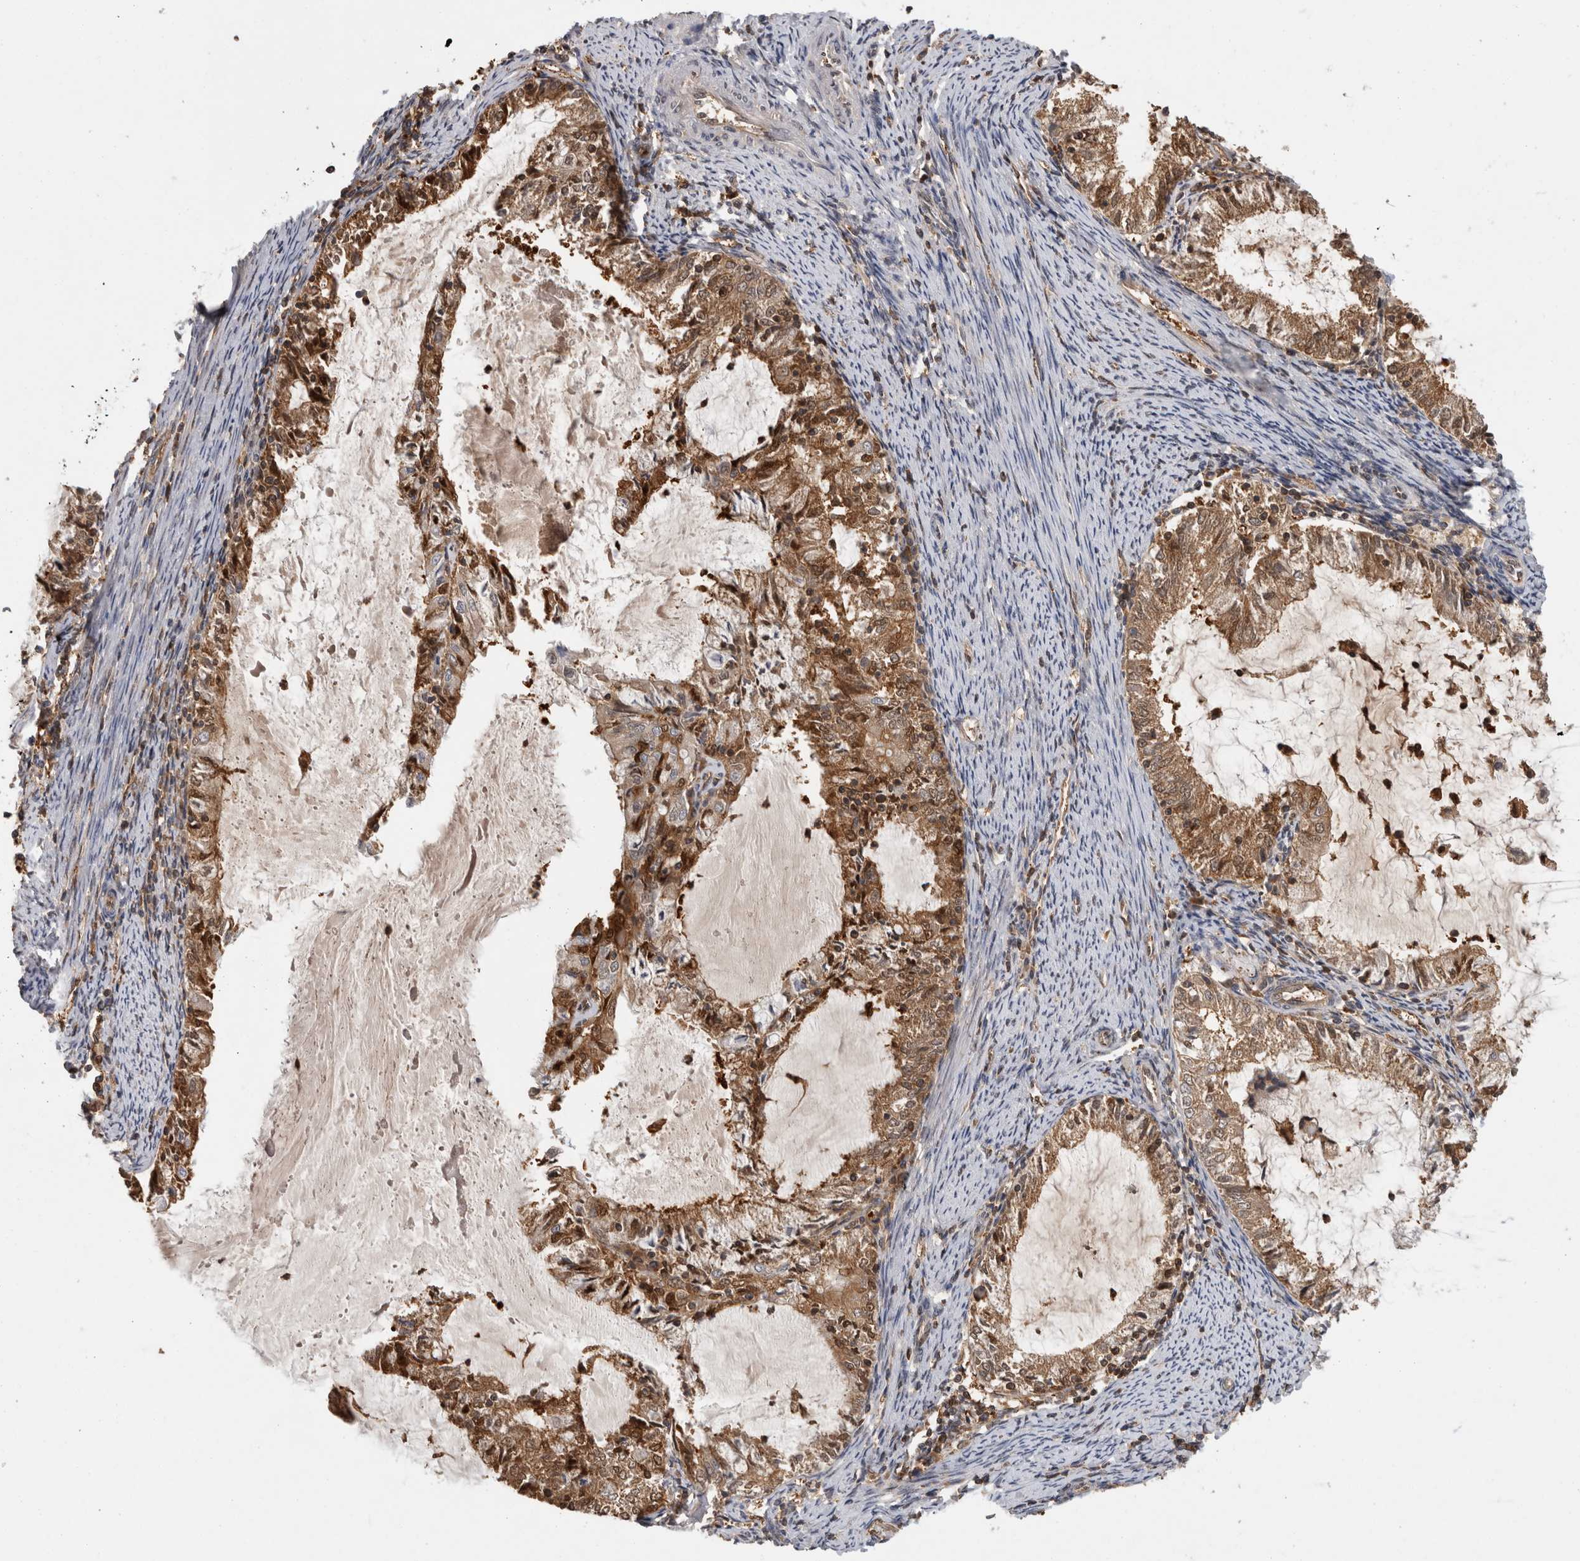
{"staining": {"intensity": "moderate", "quantity": ">75%", "location": "cytoplasmic/membranous"}, "tissue": "endometrial cancer", "cell_type": "Tumor cells", "image_type": "cancer", "snomed": [{"axis": "morphology", "description": "Adenocarcinoma, NOS"}, {"axis": "topography", "description": "Endometrium"}], "caption": "Immunohistochemical staining of adenocarcinoma (endometrial) displays medium levels of moderate cytoplasmic/membranous protein positivity in approximately >75% of tumor cells. (Brightfield microscopy of DAB IHC at high magnification).", "gene": "ASTN2", "patient": {"sex": "female", "age": 57}}